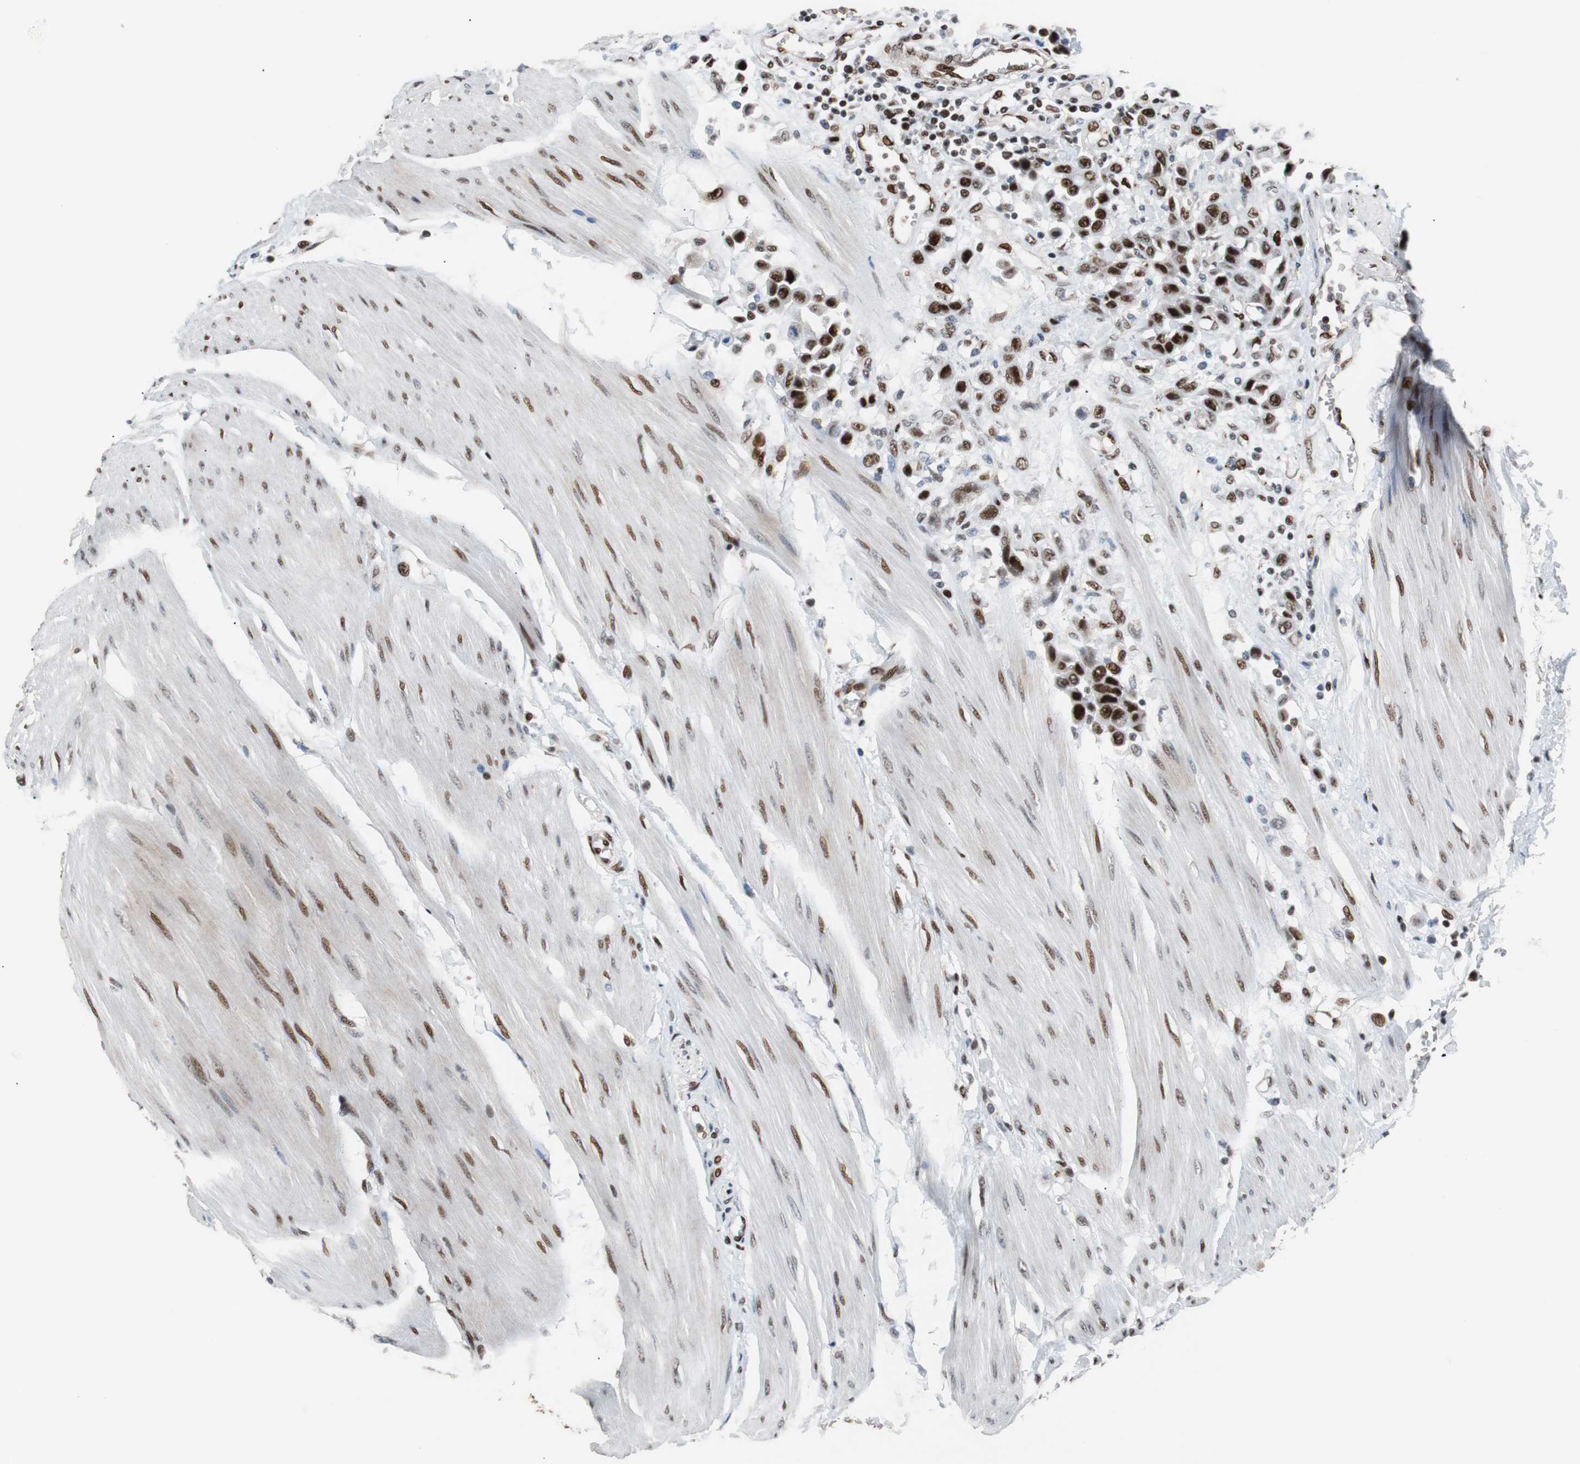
{"staining": {"intensity": "strong", "quantity": ">75%", "location": "nuclear"}, "tissue": "urothelial cancer", "cell_type": "Tumor cells", "image_type": "cancer", "snomed": [{"axis": "morphology", "description": "Urothelial carcinoma, High grade"}, {"axis": "topography", "description": "Urinary bladder"}], "caption": "A high amount of strong nuclear positivity is seen in about >75% of tumor cells in urothelial cancer tissue.", "gene": "NBL1", "patient": {"sex": "male", "age": 50}}